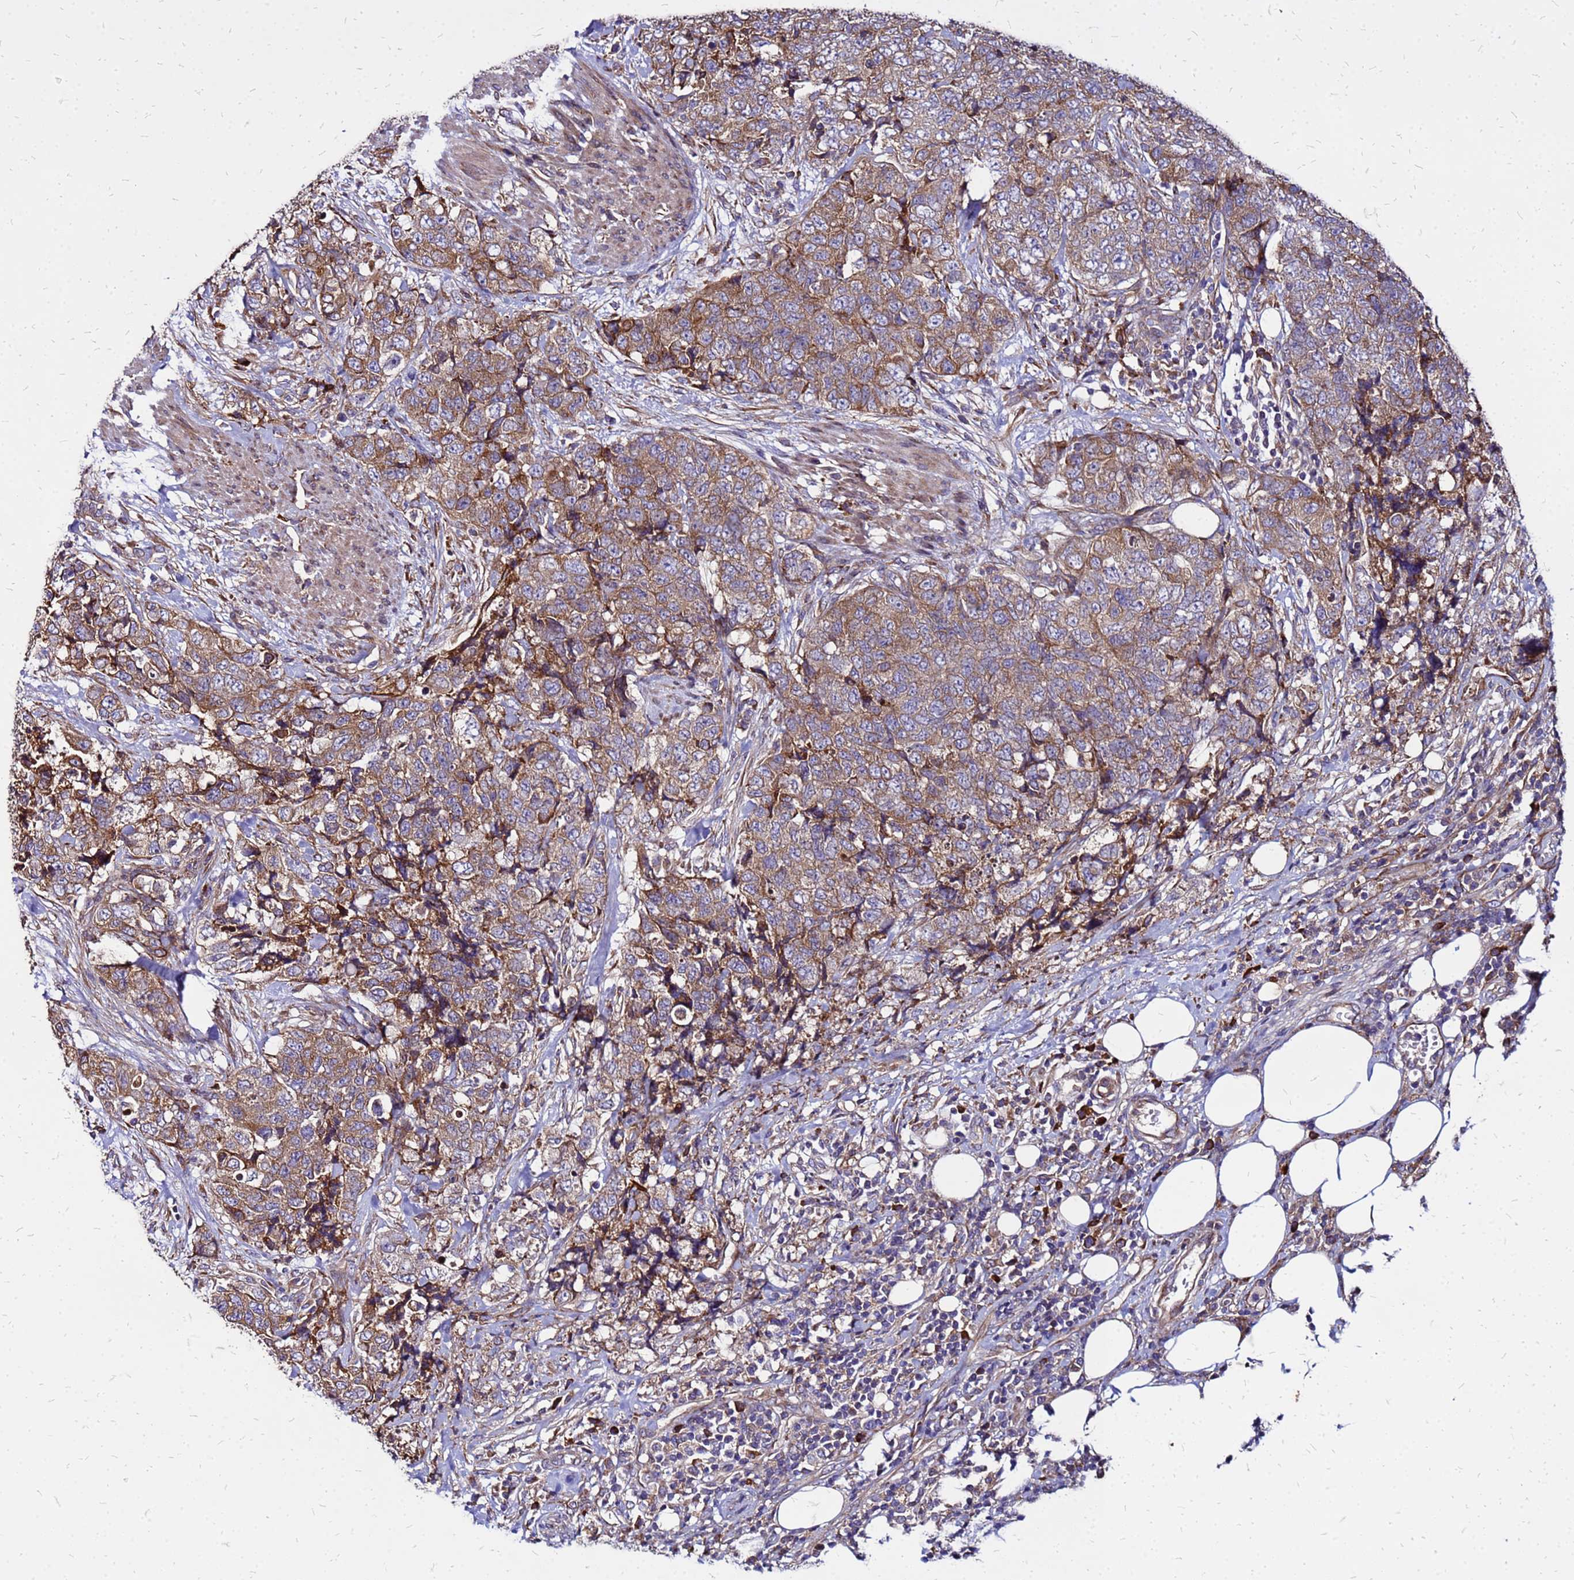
{"staining": {"intensity": "moderate", "quantity": ">75%", "location": "cytoplasmic/membranous"}, "tissue": "urothelial cancer", "cell_type": "Tumor cells", "image_type": "cancer", "snomed": [{"axis": "morphology", "description": "Urothelial carcinoma, High grade"}, {"axis": "topography", "description": "Urinary bladder"}], "caption": "The histopathology image displays staining of urothelial cancer, revealing moderate cytoplasmic/membranous protein staining (brown color) within tumor cells.", "gene": "VMO1", "patient": {"sex": "female", "age": 78}}